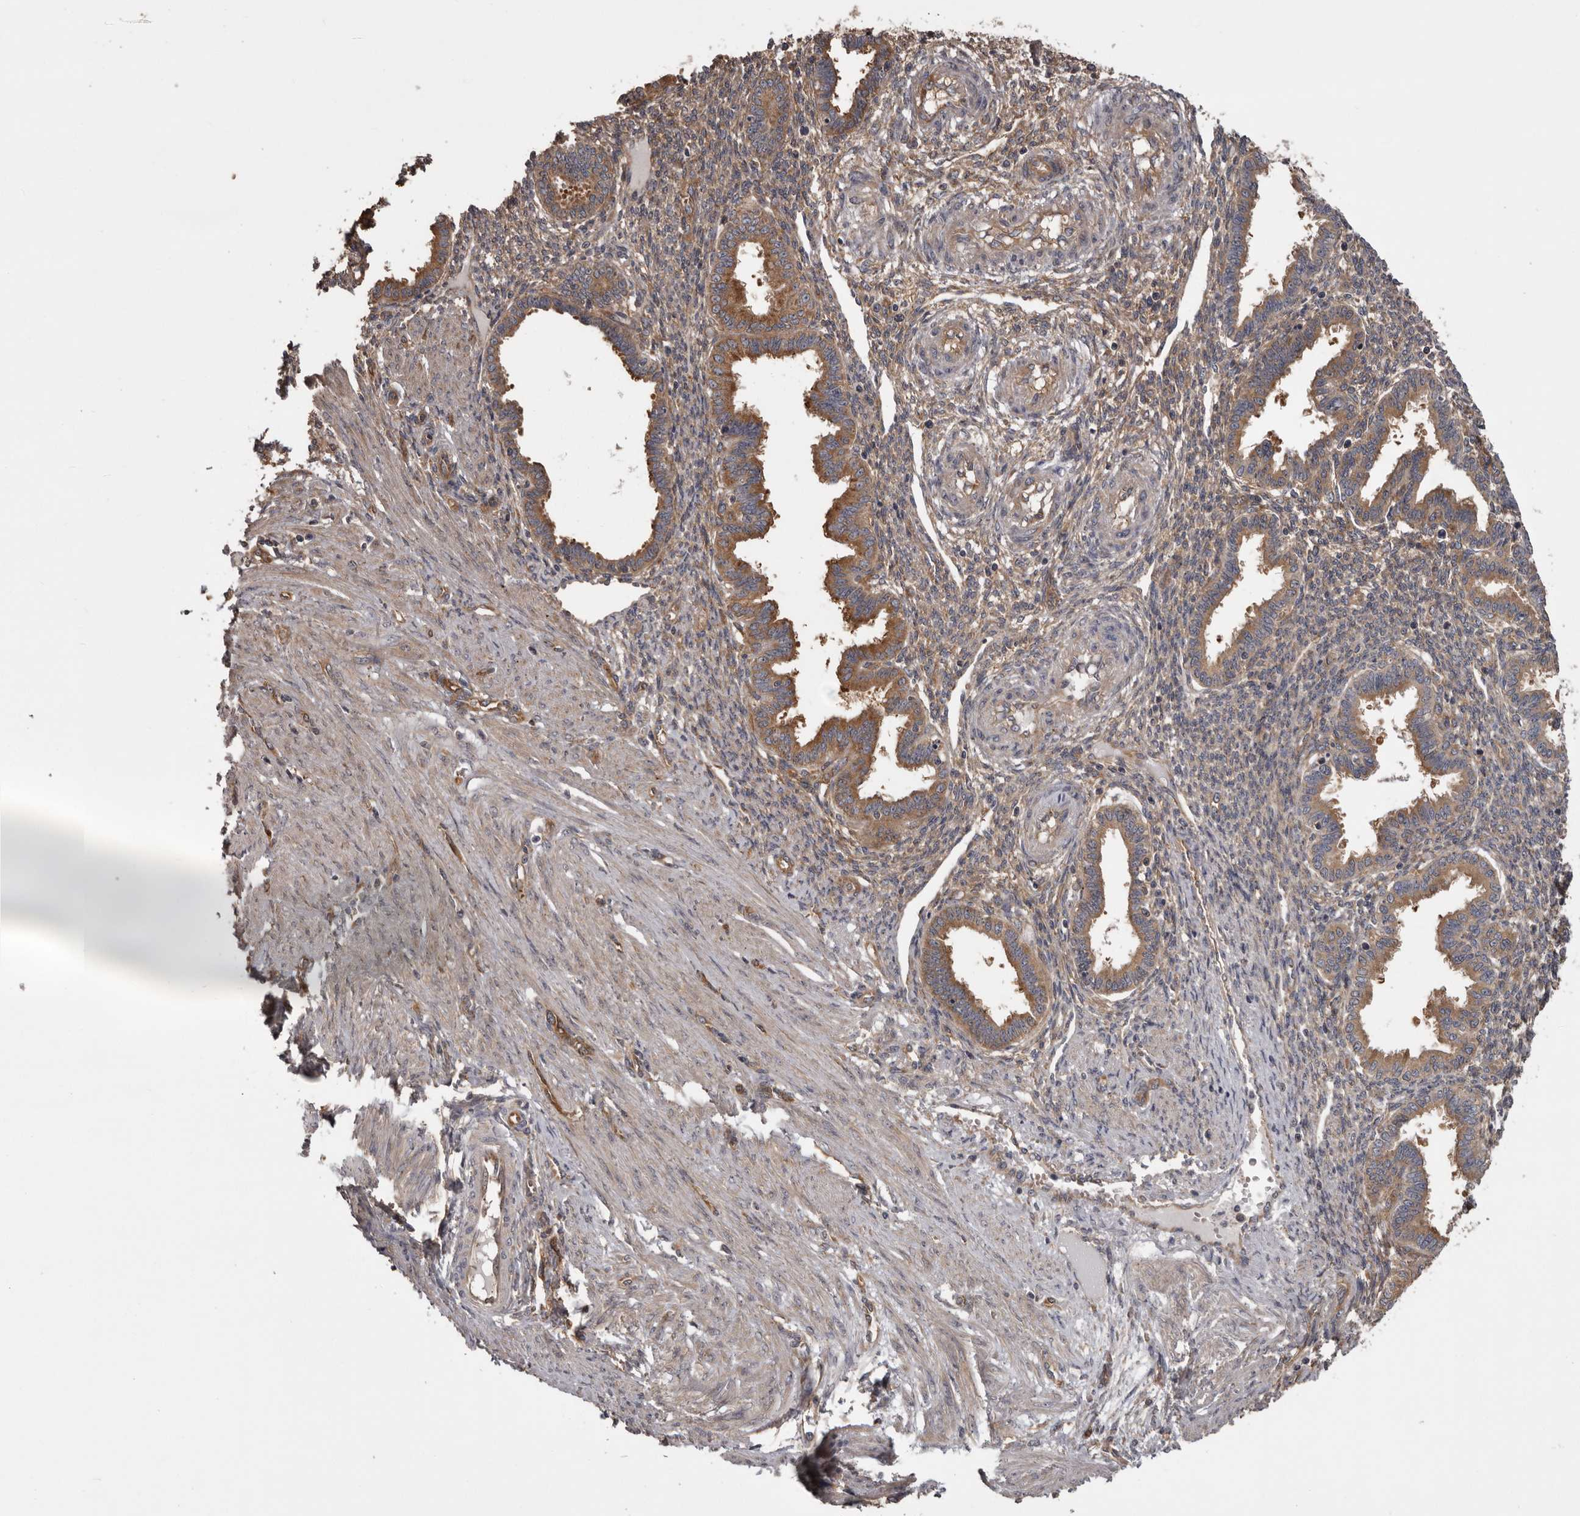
{"staining": {"intensity": "weak", "quantity": ">75%", "location": "cytoplasmic/membranous"}, "tissue": "endometrium", "cell_type": "Cells in endometrial stroma", "image_type": "normal", "snomed": [{"axis": "morphology", "description": "Normal tissue, NOS"}, {"axis": "topography", "description": "Endometrium"}], "caption": "Endometrium stained with IHC demonstrates weak cytoplasmic/membranous staining in approximately >75% of cells in endometrial stroma.", "gene": "DARS1", "patient": {"sex": "female", "age": 33}}